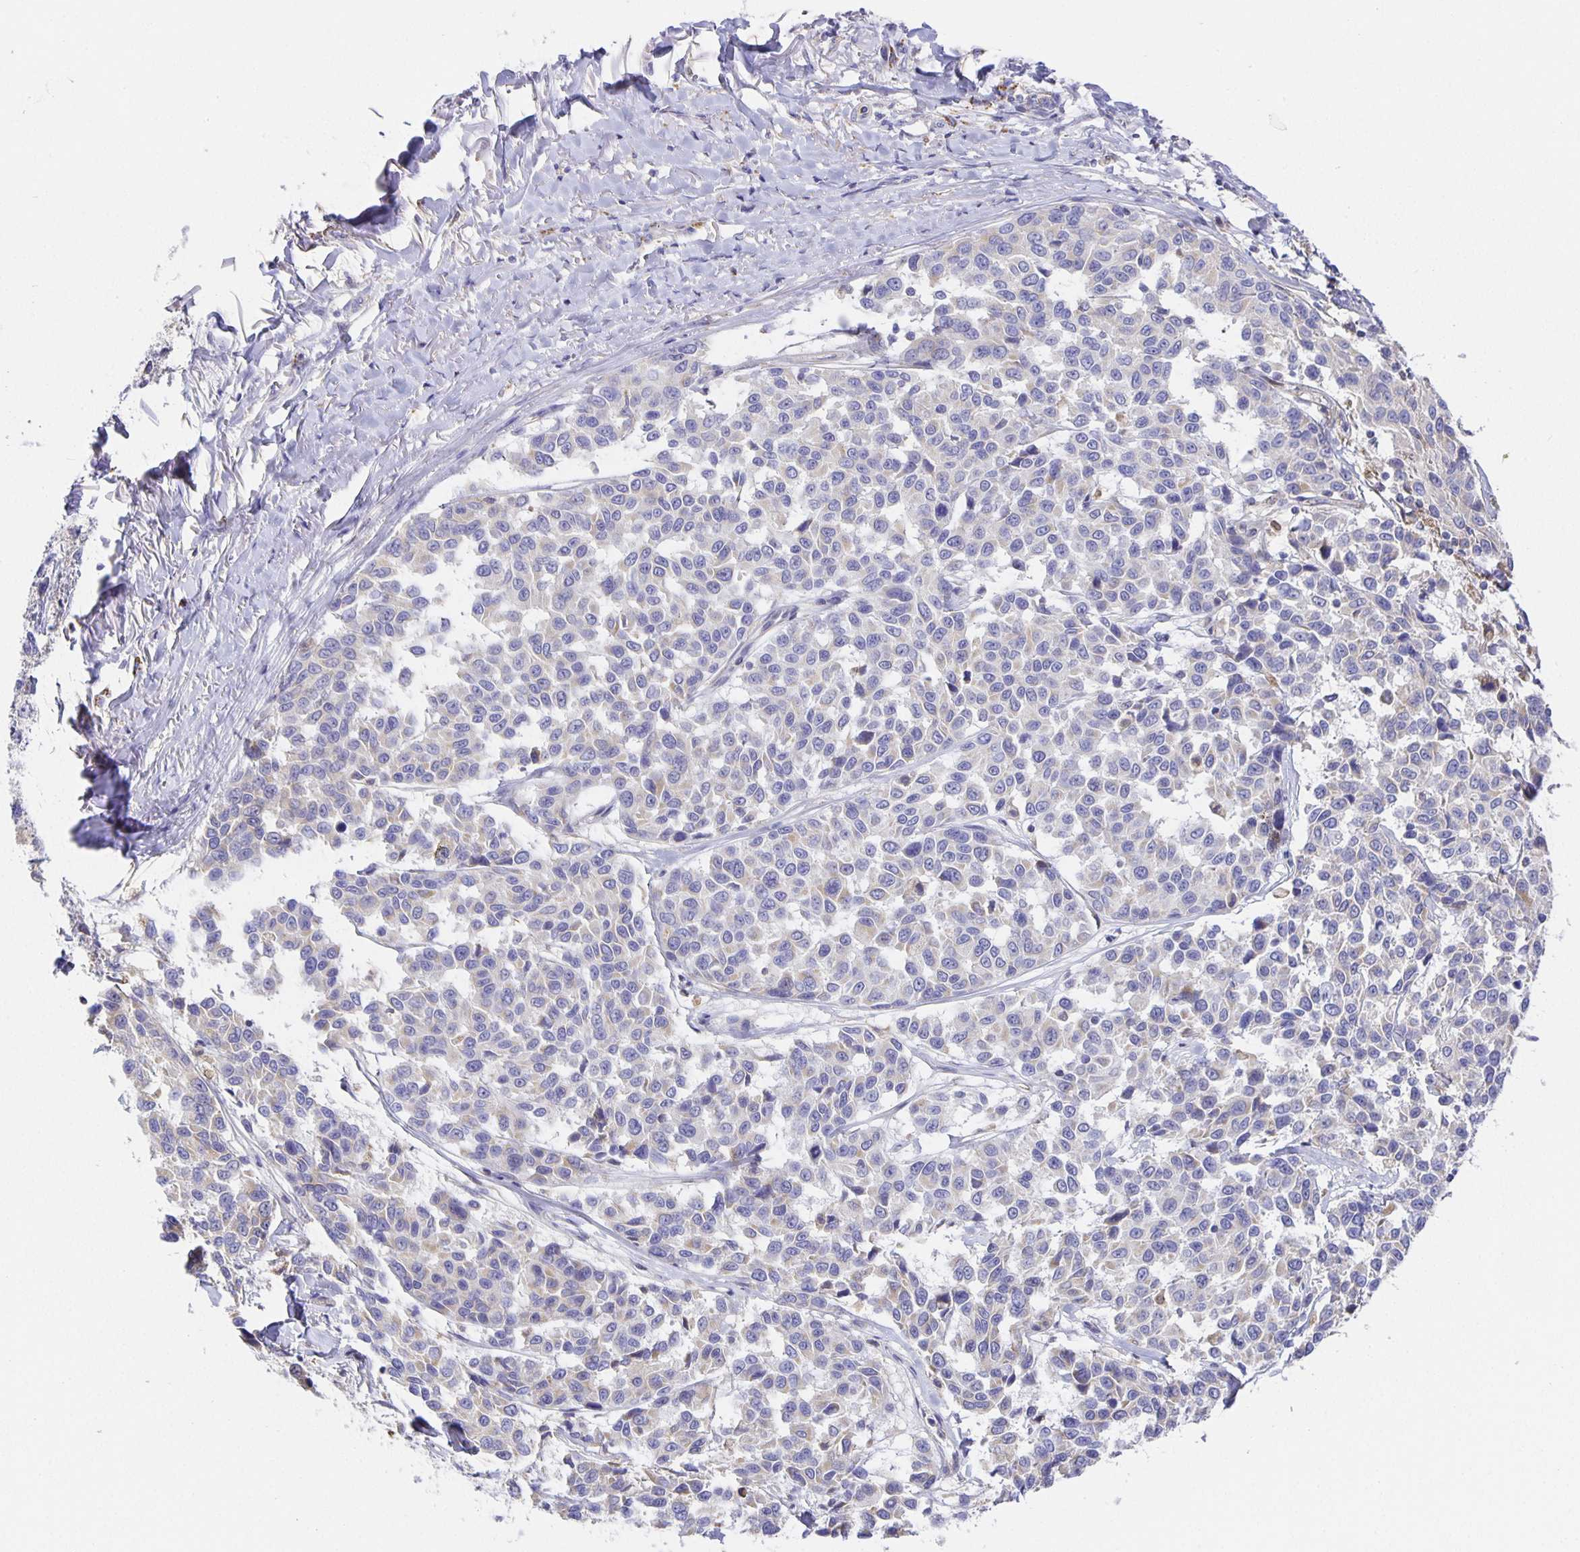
{"staining": {"intensity": "negative", "quantity": "none", "location": "none"}, "tissue": "melanoma", "cell_type": "Tumor cells", "image_type": "cancer", "snomed": [{"axis": "morphology", "description": "Malignant melanoma, NOS"}, {"axis": "topography", "description": "Skin"}], "caption": "IHC image of human malignant melanoma stained for a protein (brown), which exhibits no positivity in tumor cells.", "gene": "FLRT3", "patient": {"sex": "female", "age": 66}}